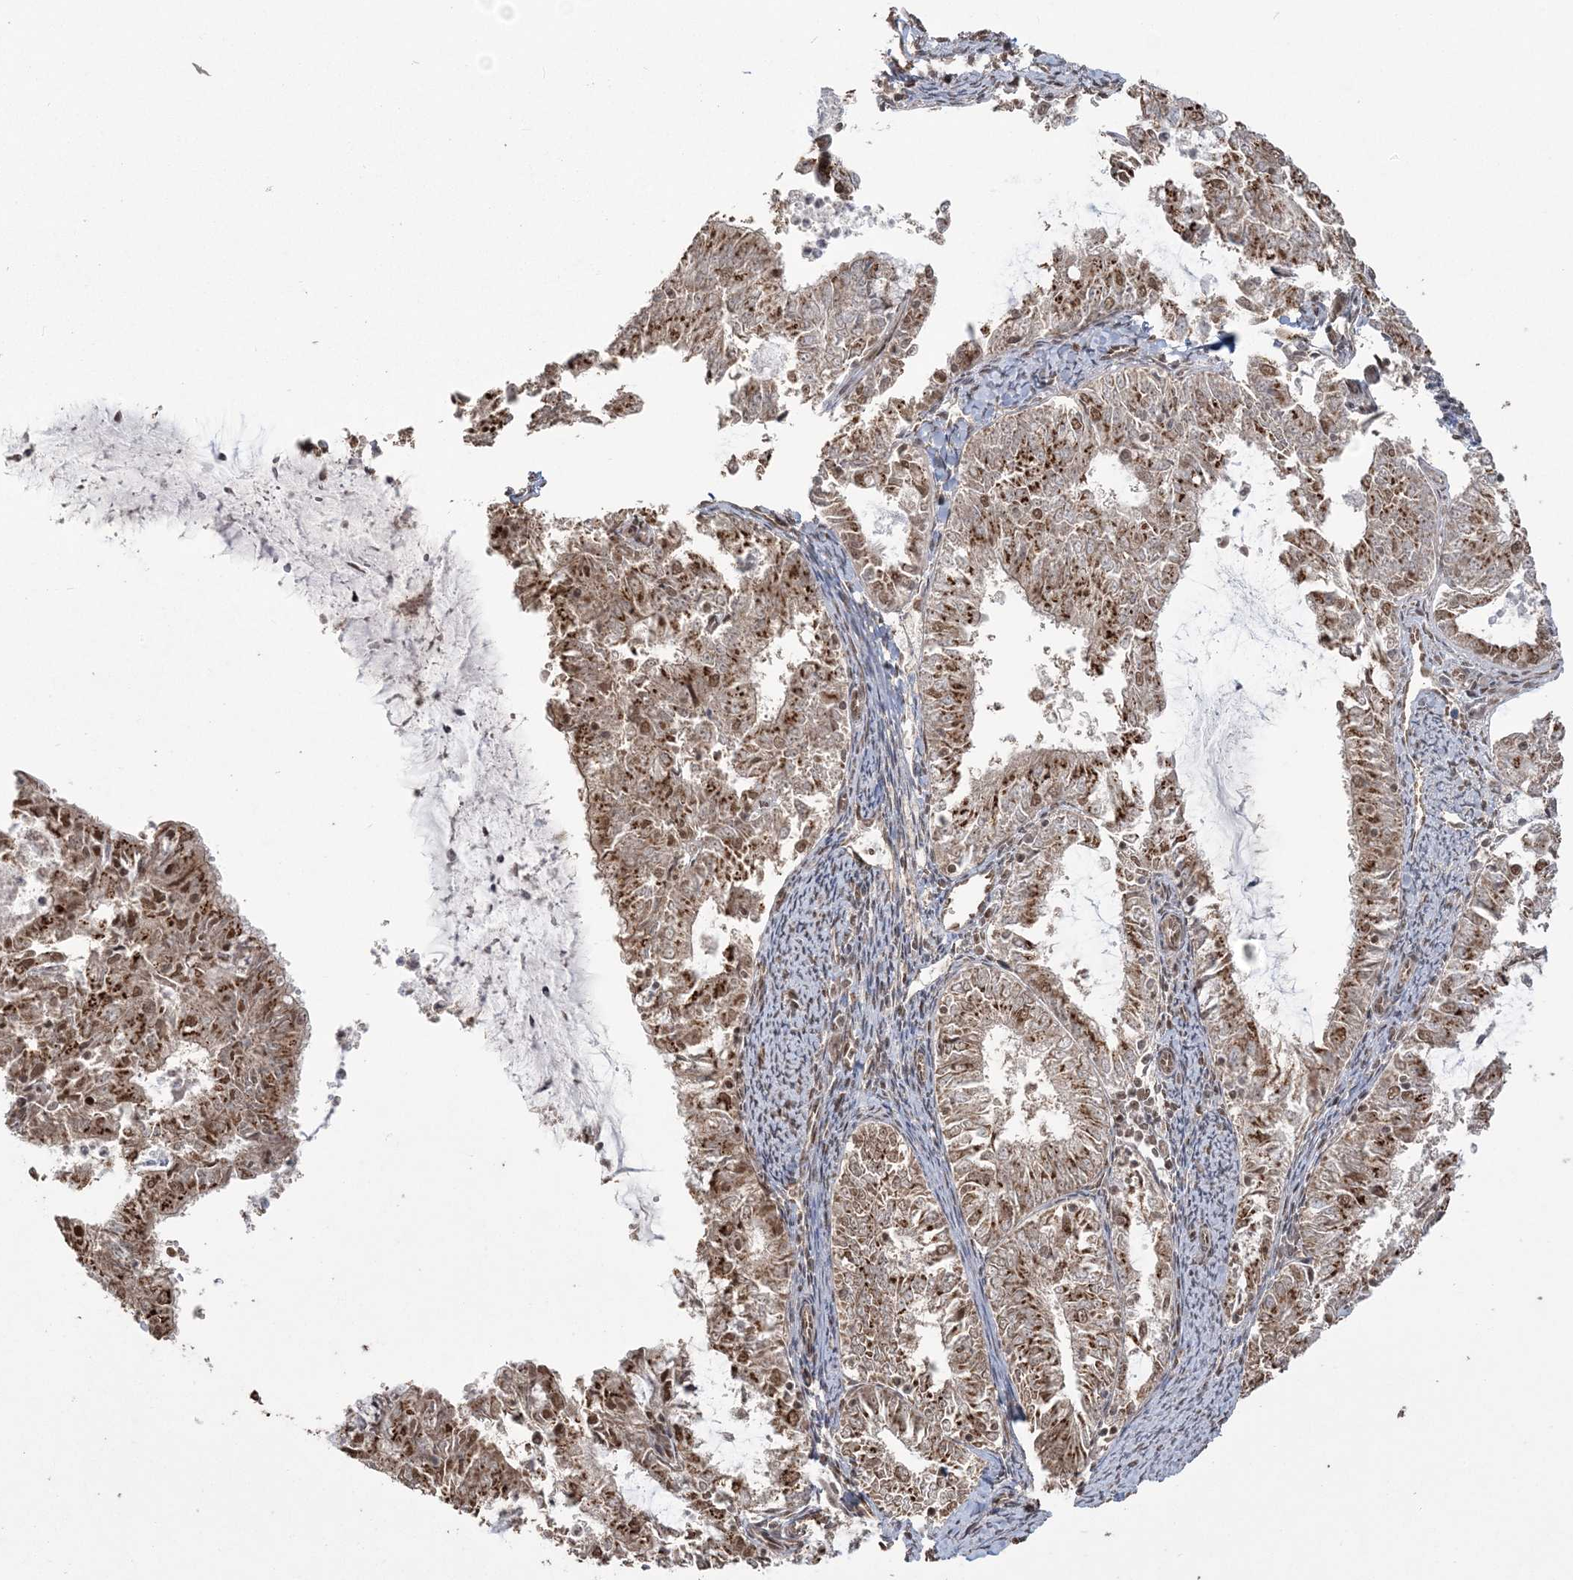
{"staining": {"intensity": "moderate", "quantity": ">75%", "location": "cytoplasmic/membranous,nuclear"}, "tissue": "endometrial cancer", "cell_type": "Tumor cells", "image_type": "cancer", "snomed": [{"axis": "morphology", "description": "Adenocarcinoma, NOS"}, {"axis": "topography", "description": "Endometrium"}], "caption": "DAB (3,3'-diaminobenzidine) immunohistochemical staining of endometrial cancer demonstrates moderate cytoplasmic/membranous and nuclear protein expression in about >75% of tumor cells. (DAB (3,3'-diaminobenzidine) IHC, brown staining for protein, blue staining for nuclei).", "gene": "ZNF839", "patient": {"sex": "female", "age": 57}}